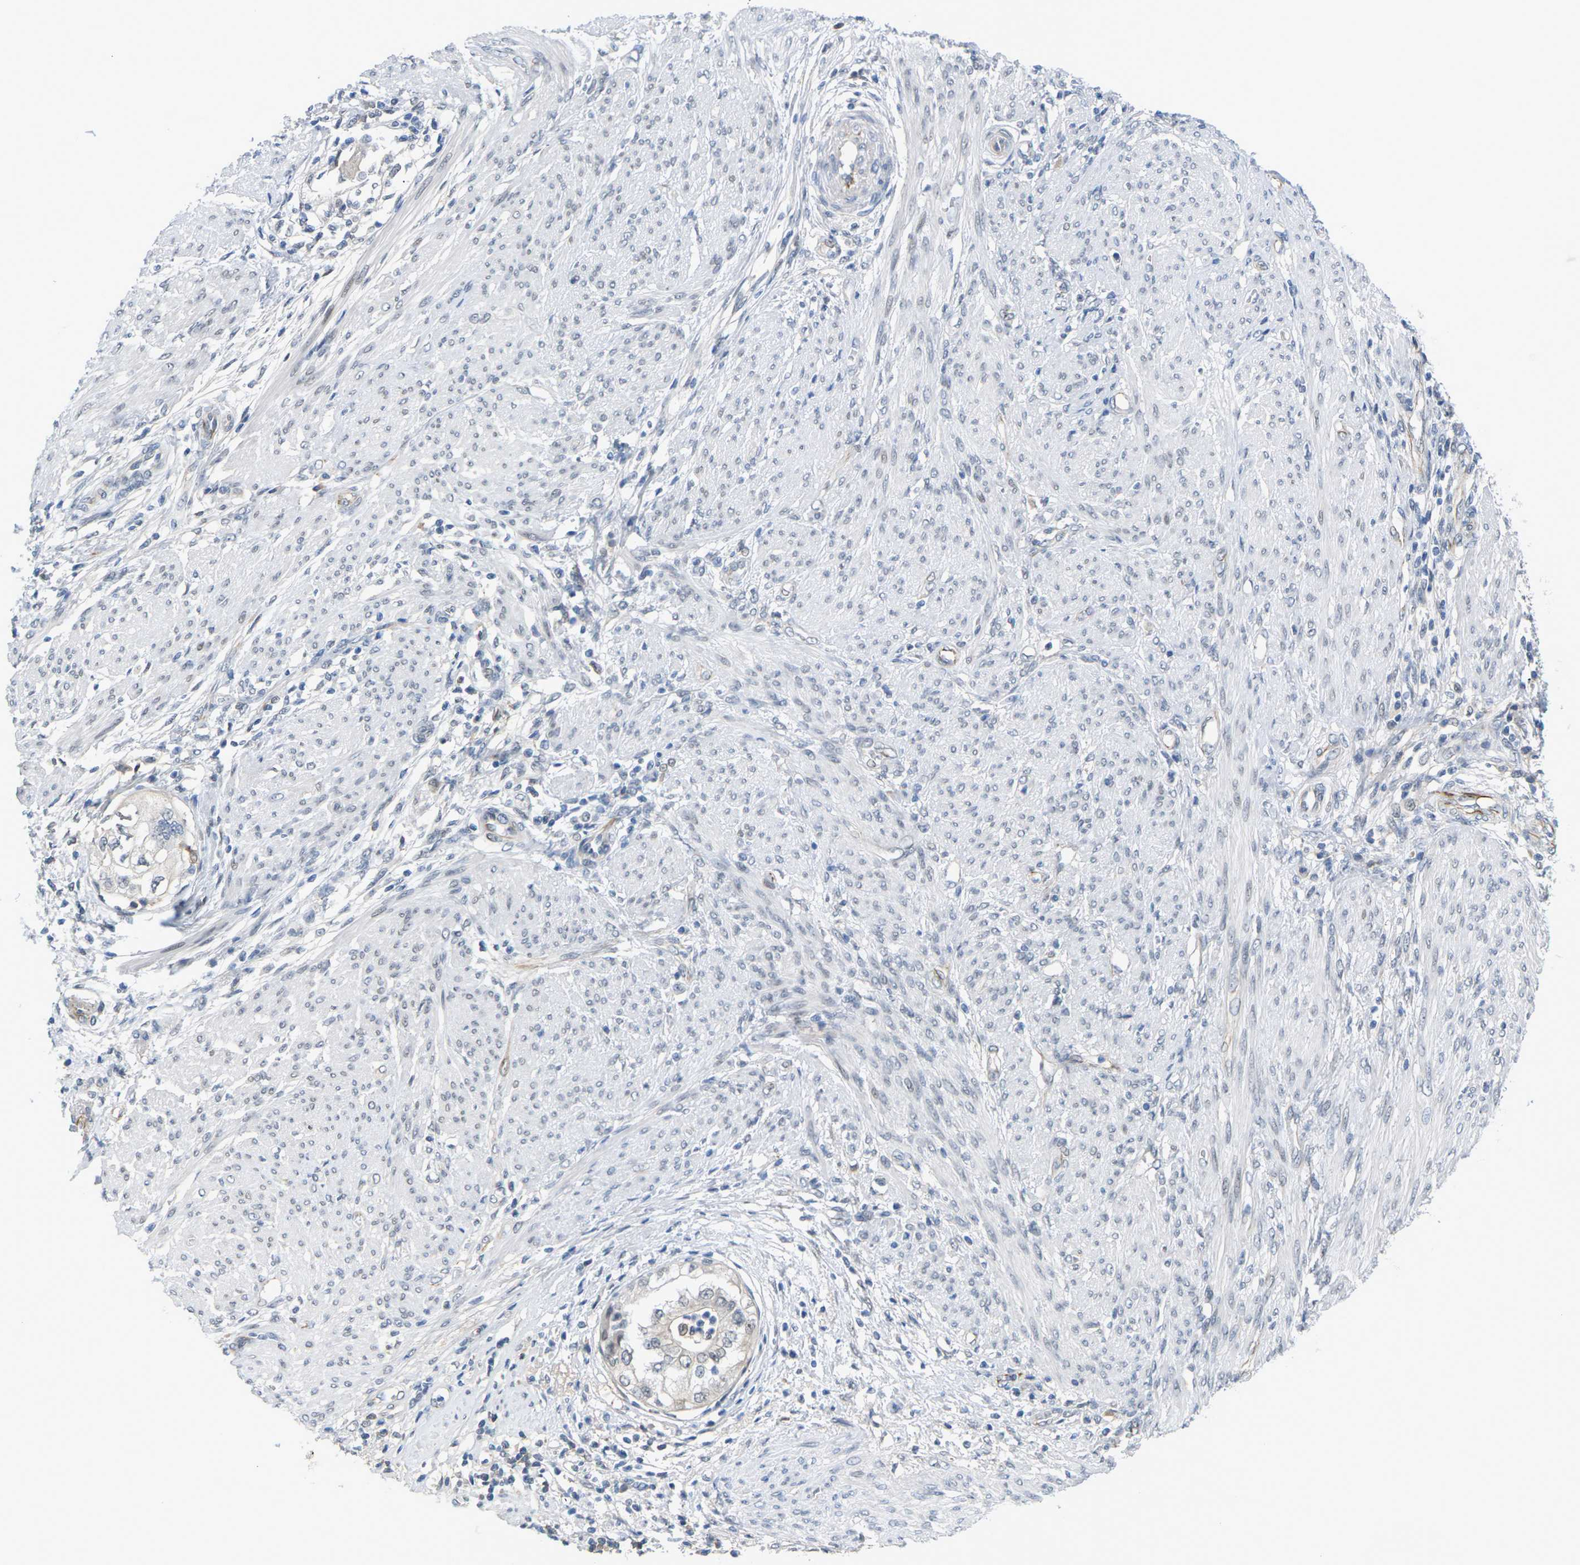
{"staining": {"intensity": "moderate", "quantity": "<25%", "location": "nuclear"}, "tissue": "endometrial cancer", "cell_type": "Tumor cells", "image_type": "cancer", "snomed": [{"axis": "morphology", "description": "Adenocarcinoma, NOS"}, {"axis": "topography", "description": "Endometrium"}], "caption": "An immunohistochemistry (IHC) image of tumor tissue is shown. Protein staining in brown highlights moderate nuclear positivity in endometrial cancer within tumor cells.", "gene": "PKP2", "patient": {"sex": "female", "age": 85}}